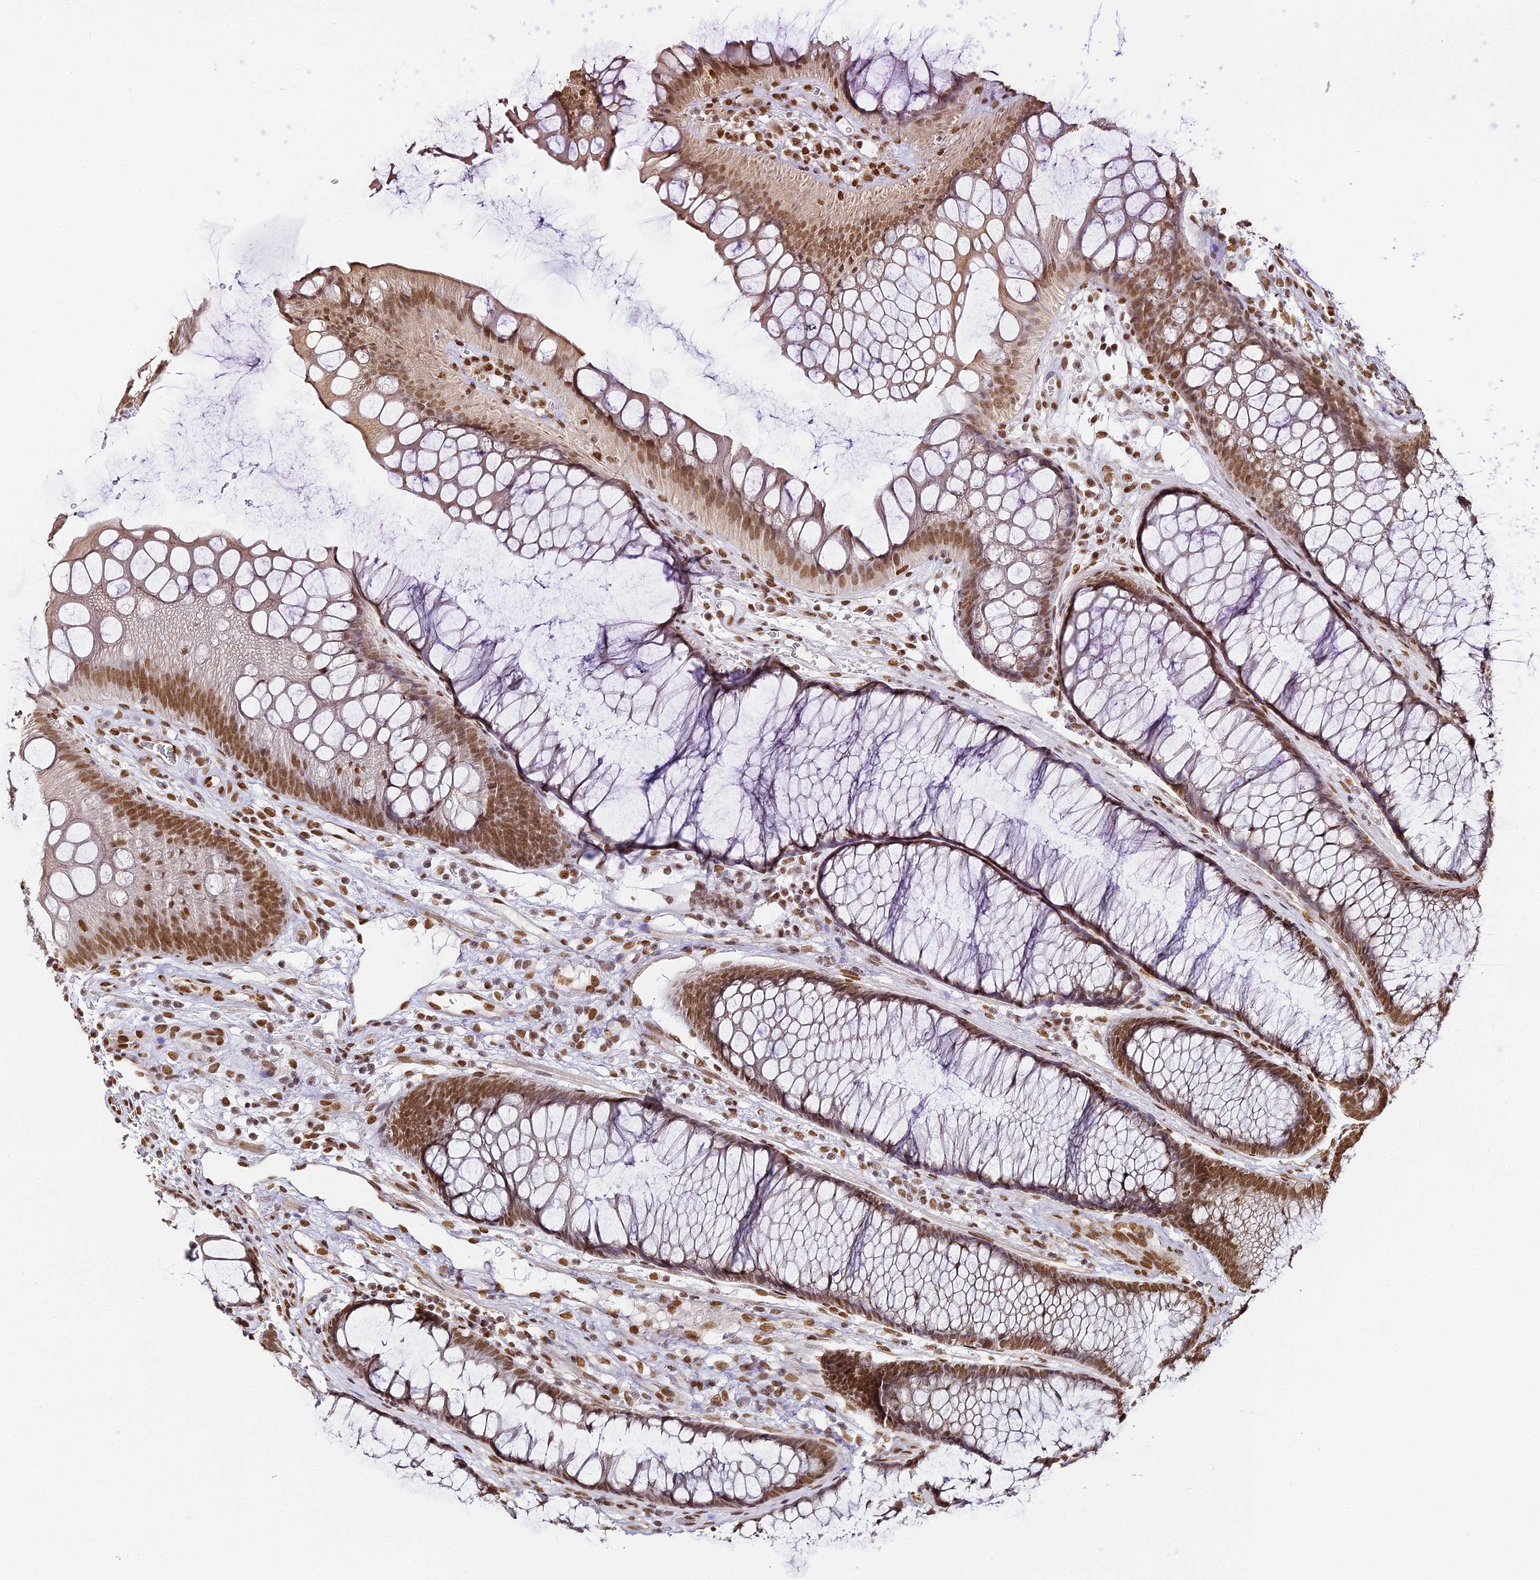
{"staining": {"intensity": "moderate", "quantity": ">75%", "location": "nuclear"}, "tissue": "colon", "cell_type": "Endothelial cells", "image_type": "normal", "snomed": [{"axis": "morphology", "description": "Normal tissue, NOS"}, {"axis": "topography", "description": "Colon"}], "caption": "DAB (3,3'-diaminobenzidine) immunohistochemical staining of benign human colon reveals moderate nuclear protein staining in approximately >75% of endothelial cells.", "gene": "HNRNPA1", "patient": {"sex": "female", "age": 82}}